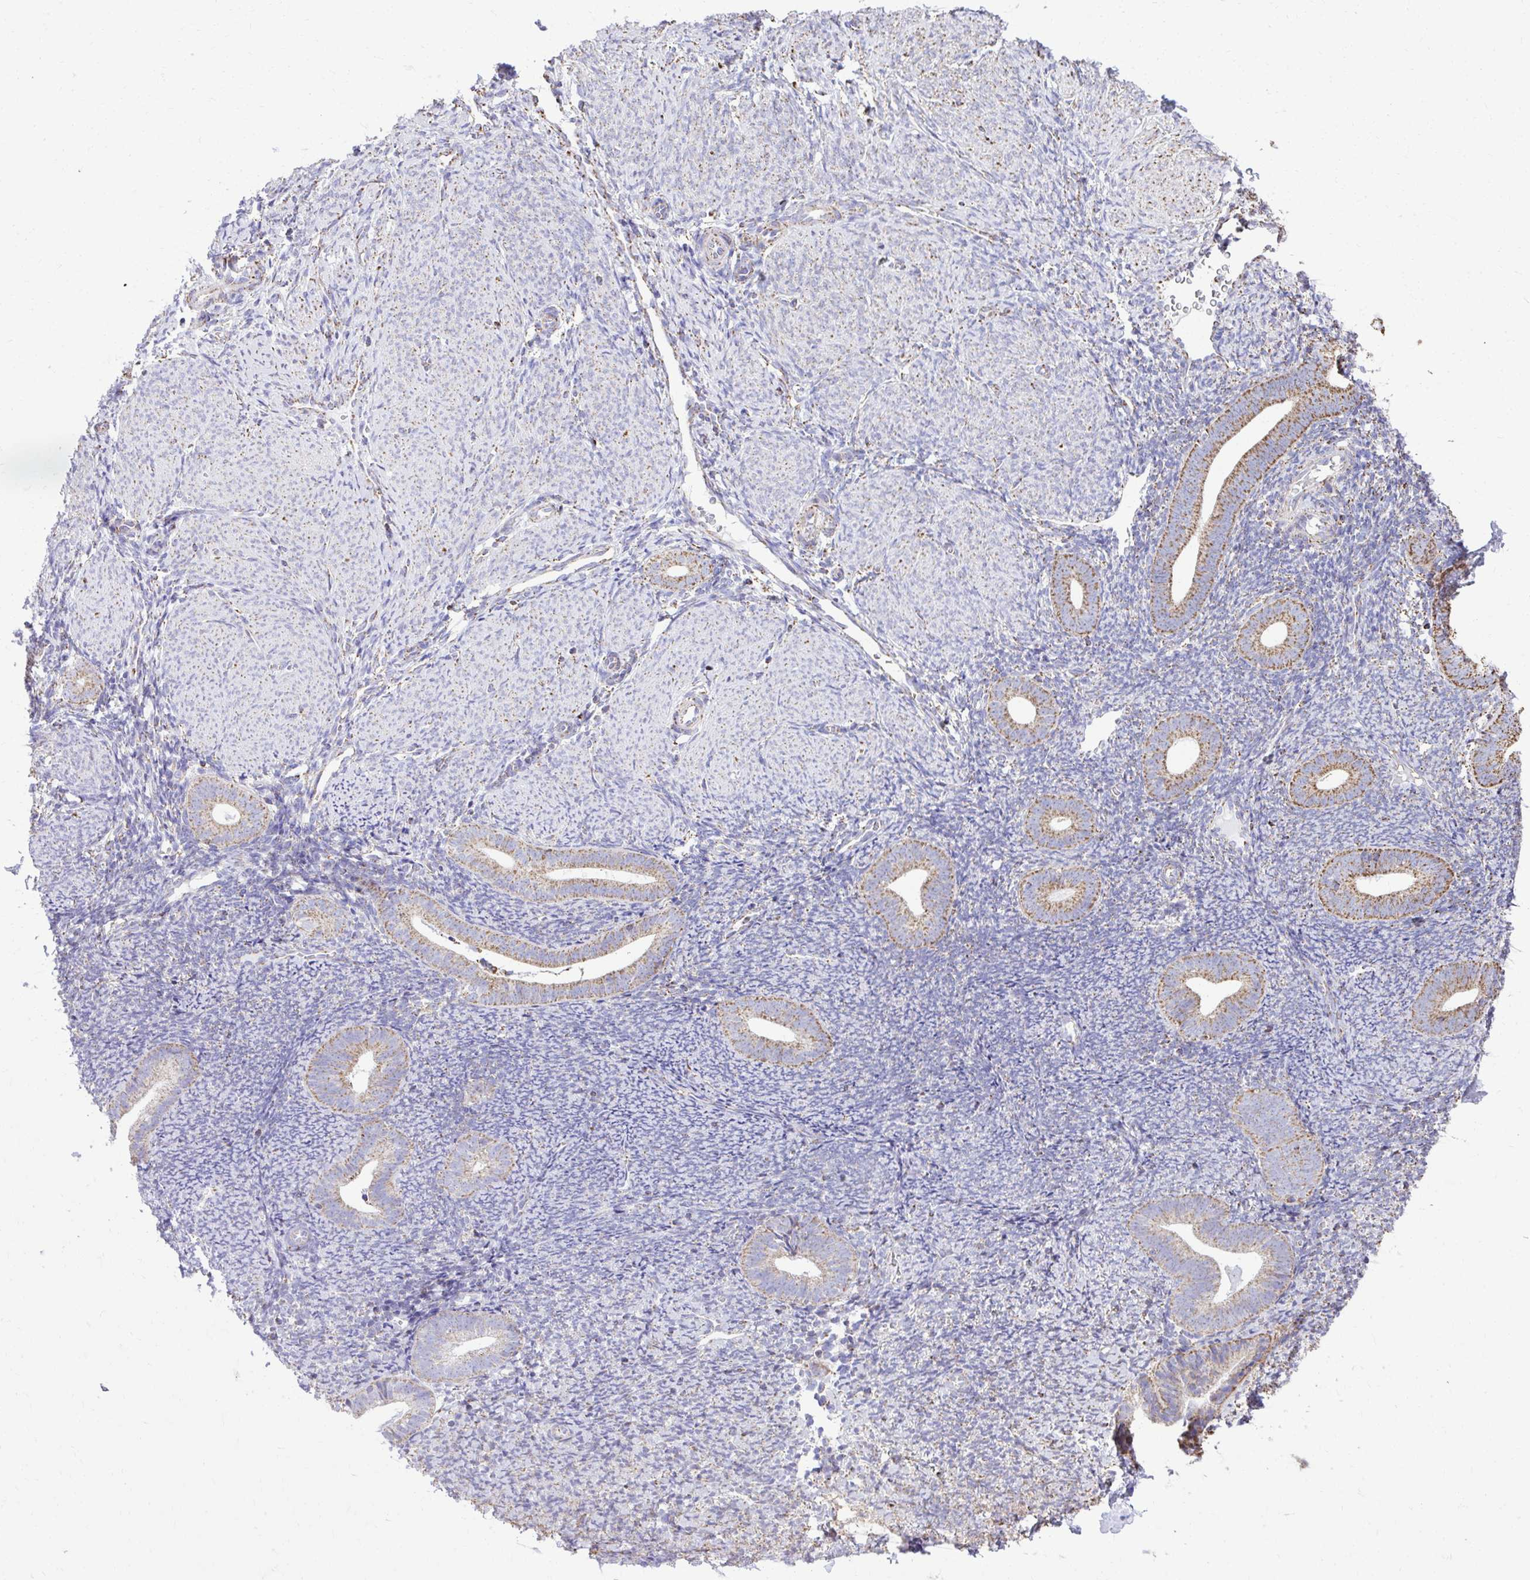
{"staining": {"intensity": "negative", "quantity": "none", "location": "none"}, "tissue": "endometrium", "cell_type": "Cells in endometrial stroma", "image_type": "normal", "snomed": [{"axis": "morphology", "description": "Normal tissue, NOS"}, {"axis": "topography", "description": "Endometrium"}], "caption": "The image displays no significant staining in cells in endometrial stroma of endometrium. (DAB (3,3'-diaminobenzidine) immunohistochemistry, high magnification).", "gene": "MPZL2", "patient": {"sex": "female", "age": 39}}